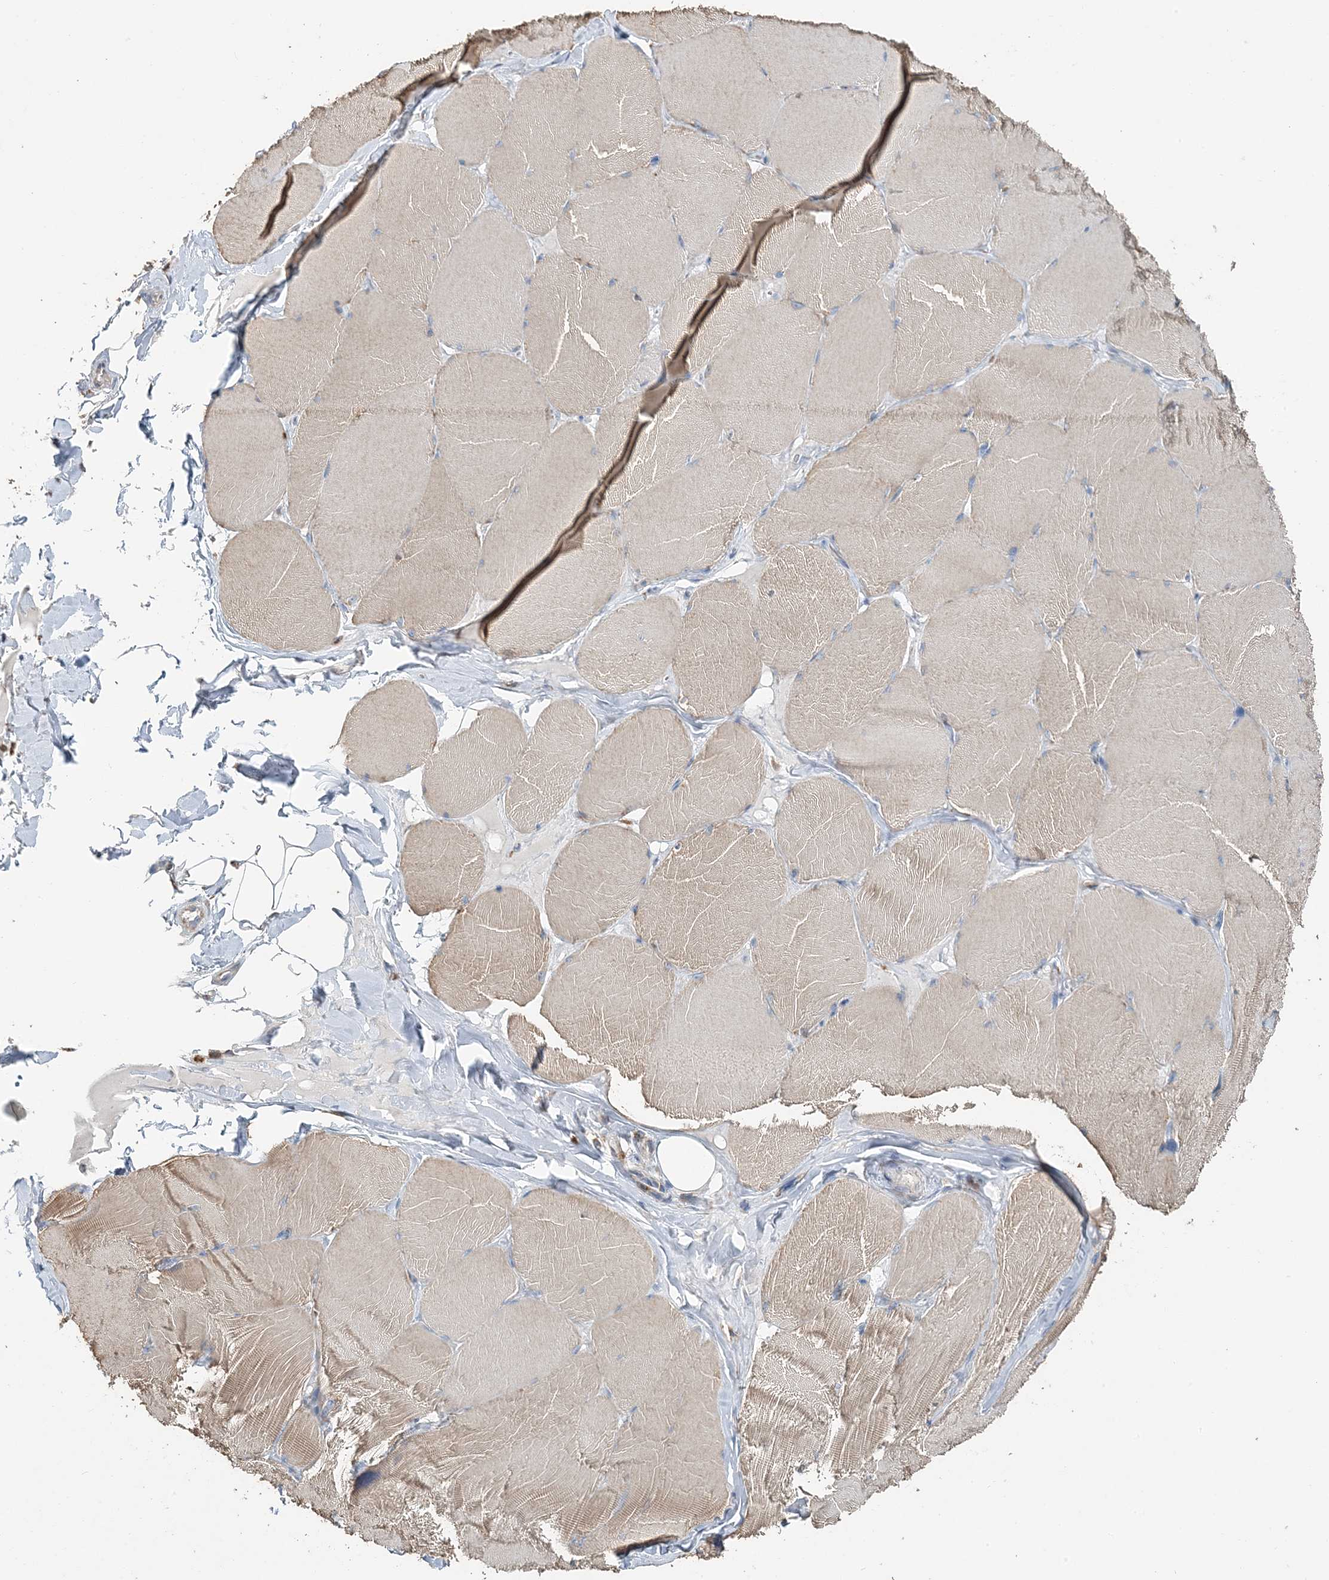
{"staining": {"intensity": "weak", "quantity": ">75%", "location": "cytoplasmic/membranous"}, "tissue": "skeletal muscle", "cell_type": "Myocytes", "image_type": "normal", "snomed": [{"axis": "morphology", "description": "Normal tissue, NOS"}, {"axis": "topography", "description": "Skin"}, {"axis": "topography", "description": "Skeletal muscle"}], "caption": "A histopathology image of skeletal muscle stained for a protein displays weak cytoplasmic/membranous brown staining in myocytes.", "gene": "TMLHE", "patient": {"sex": "male", "age": 83}}